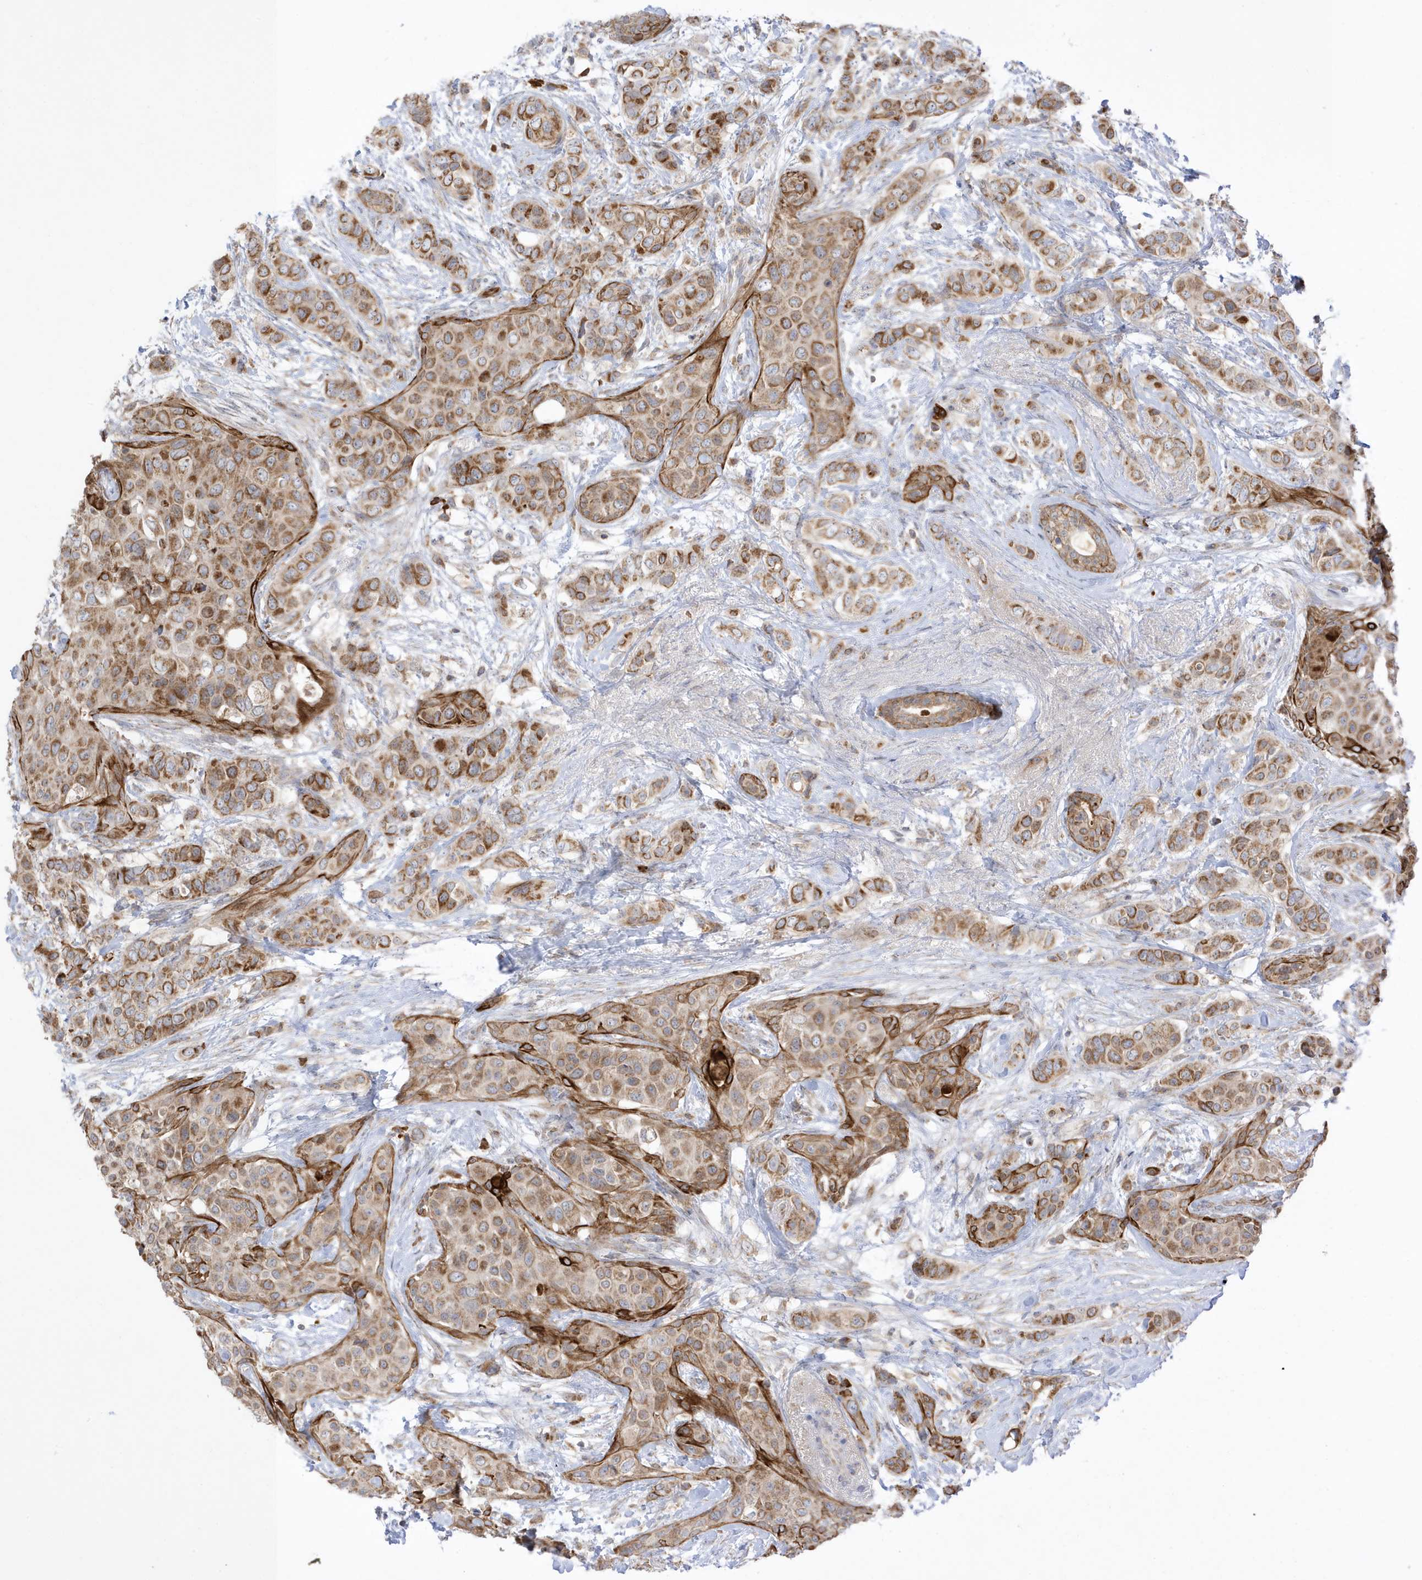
{"staining": {"intensity": "moderate", "quantity": ">75%", "location": "cytoplasmic/membranous"}, "tissue": "breast cancer", "cell_type": "Tumor cells", "image_type": "cancer", "snomed": [{"axis": "morphology", "description": "Lobular carcinoma"}, {"axis": "topography", "description": "Breast"}], "caption": "Protein expression analysis of lobular carcinoma (breast) demonstrates moderate cytoplasmic/membranous staining in about >75% of tumor cells. (Brightfield microscopy of DAB IHC at high magnification).", "gene": "NPPC", "patient": {"sex": "female", "age": 51}}